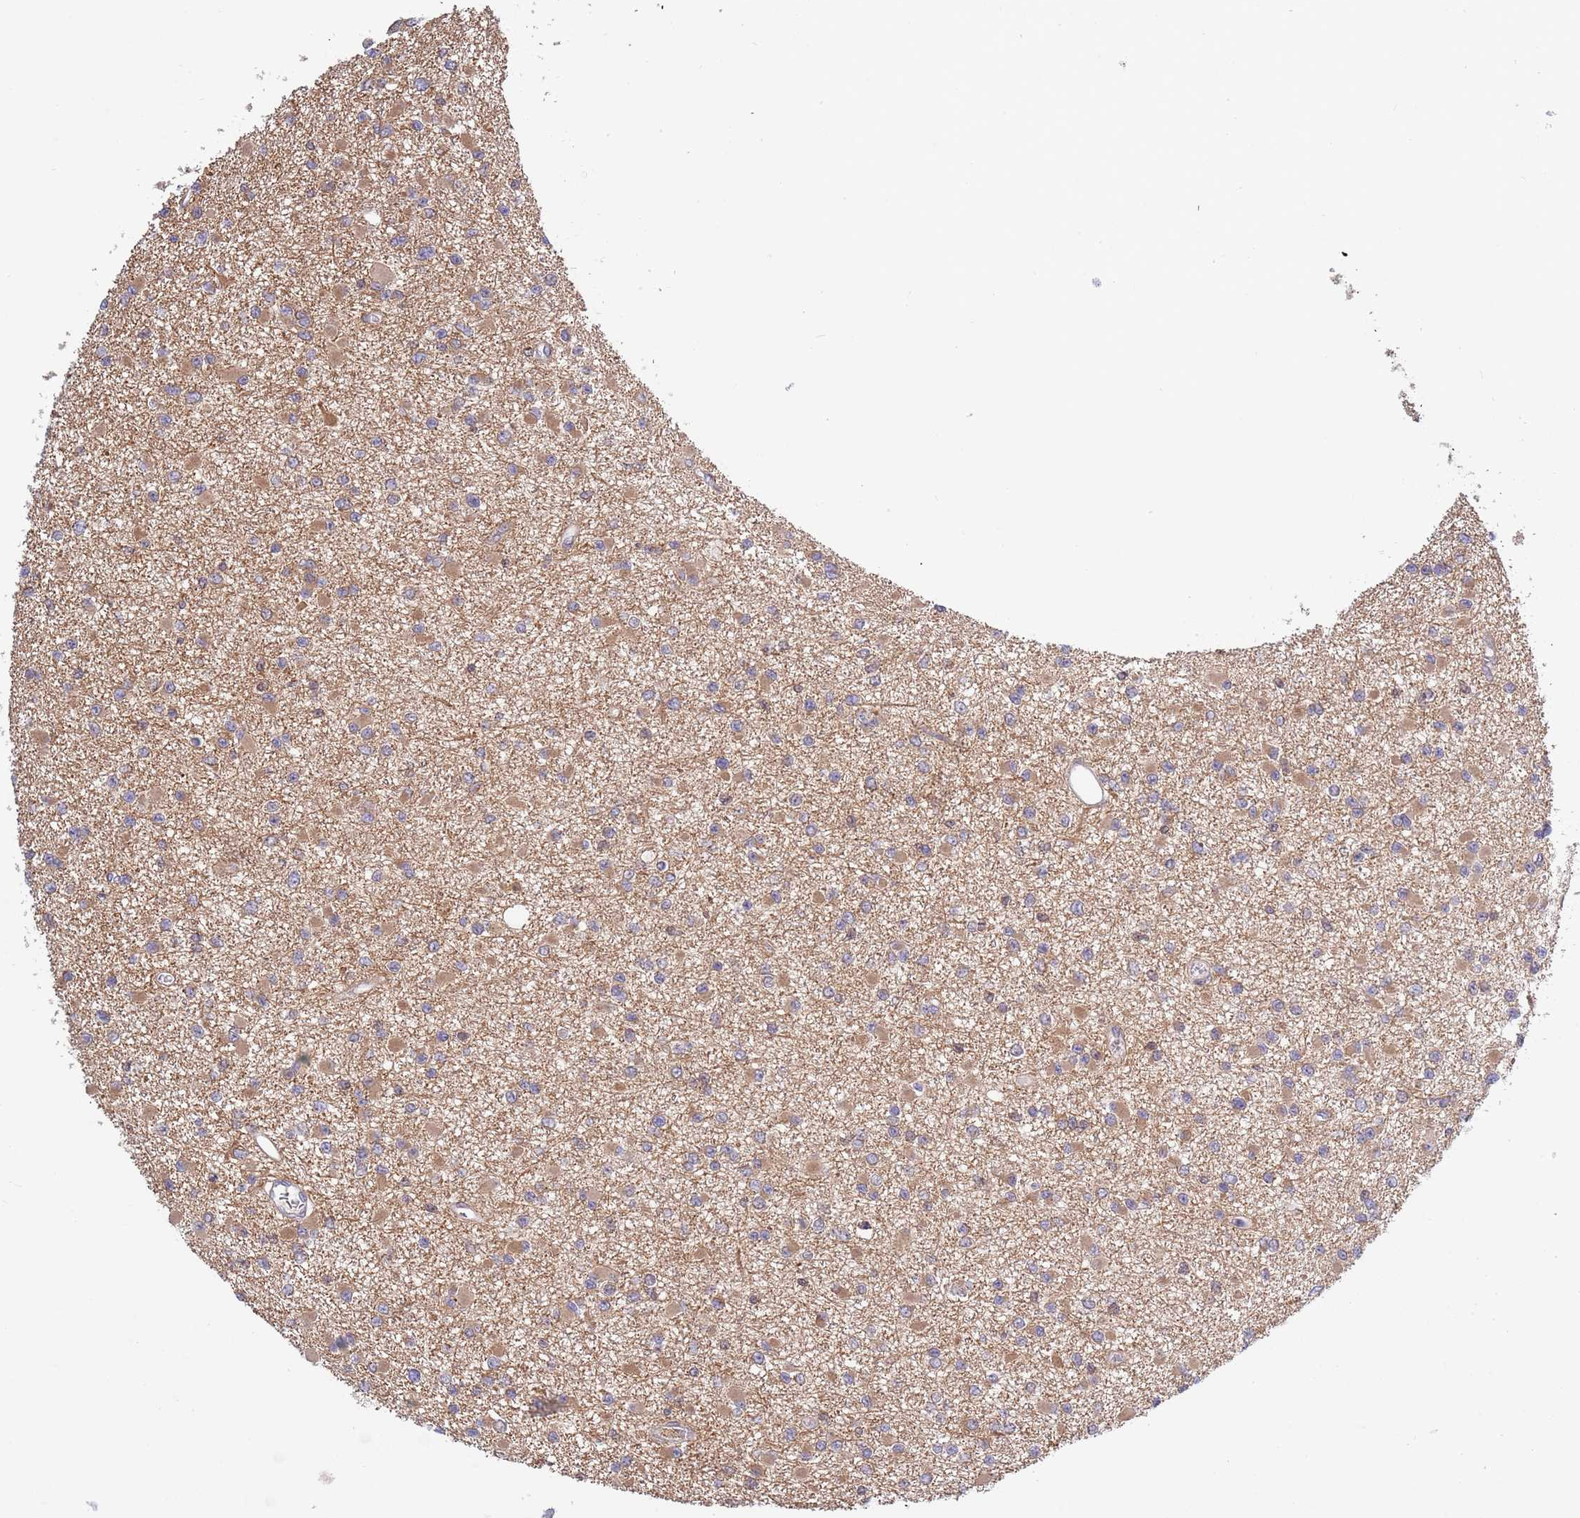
{"staining": {"intensity": "moderate", "quantity": "25%-75%", "location": "cytoplasmic/membranous"}, "tissue": "glioma", "cell_type": "Tumor cells", "image_type": "cancer", "snomed": [{"axis": "morphology", "description": "Glioma, malignant, Low grade"}, {"axis": "topography", "description": "Brain"}], "caption": "DAB (3,3'-diaminobenzidine) immunohistochemical staining of low-grade glioma (malignant) reveals moderate cytoplasmic/membranous protein positivity in approximately 25%-75% of tumor cells.", "gene": "TBX10", "patient": {"sex": "female", "age": 22}}